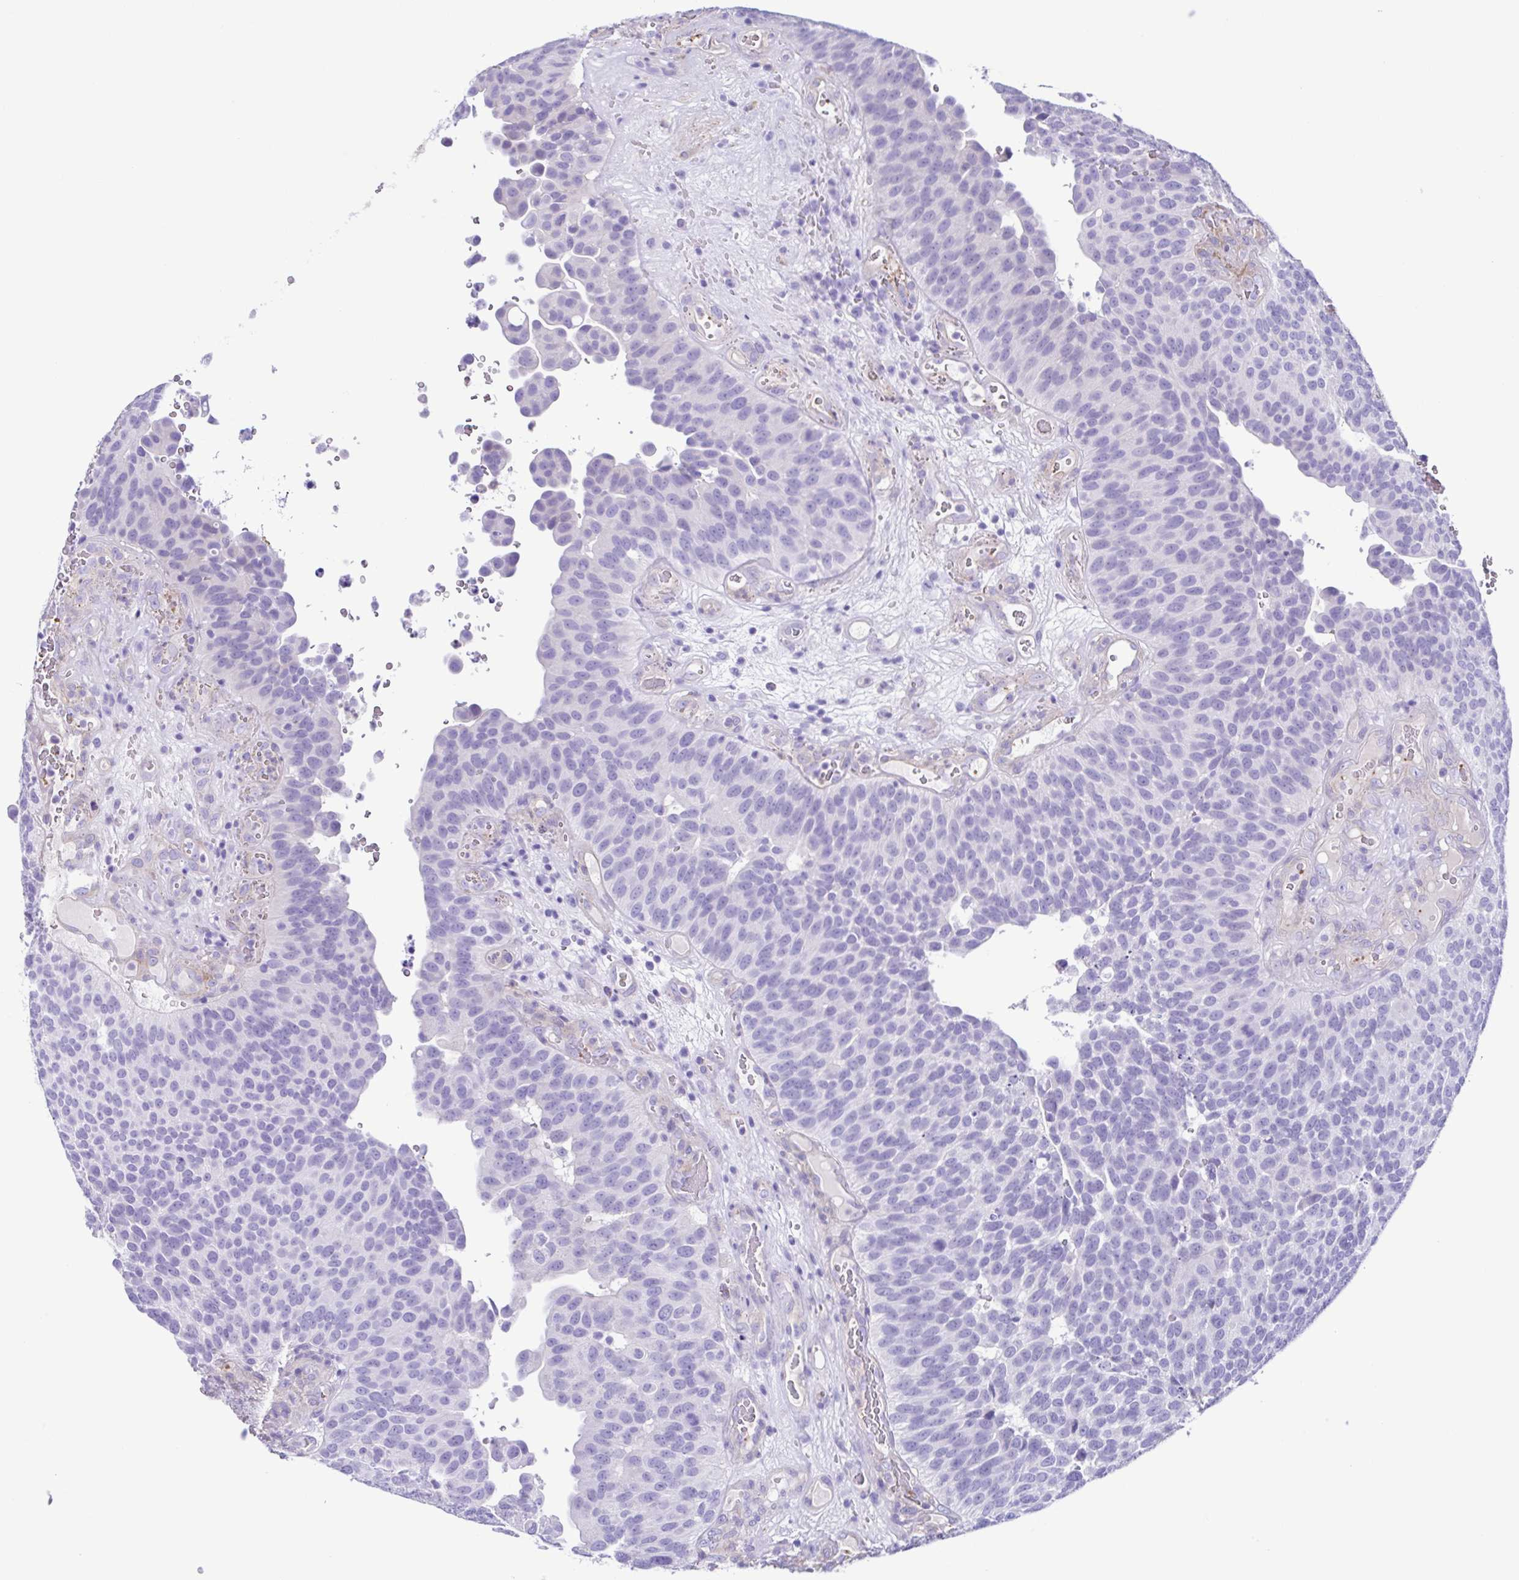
{"staining": {"intensity": "negative", "quantity": "none", "location": "none"}, "tissue": "urothelial cancer", "cell_type": "Tumor cells", "image_type": "cancer", "snomed": [{"axis": "morphology", "description": "Urothelial carcinoma, Low grade"}, {"axis": "topography", "description": "Urinary bladder"}], "caption": "There is no significant expression in tumor cells of urothelial cancer. (DAB immunohistochemistry visualized using brightfield microscopy, high magnification).", "gene": "CYP11B1", "patient": {"sex": "male", "age": 76}}